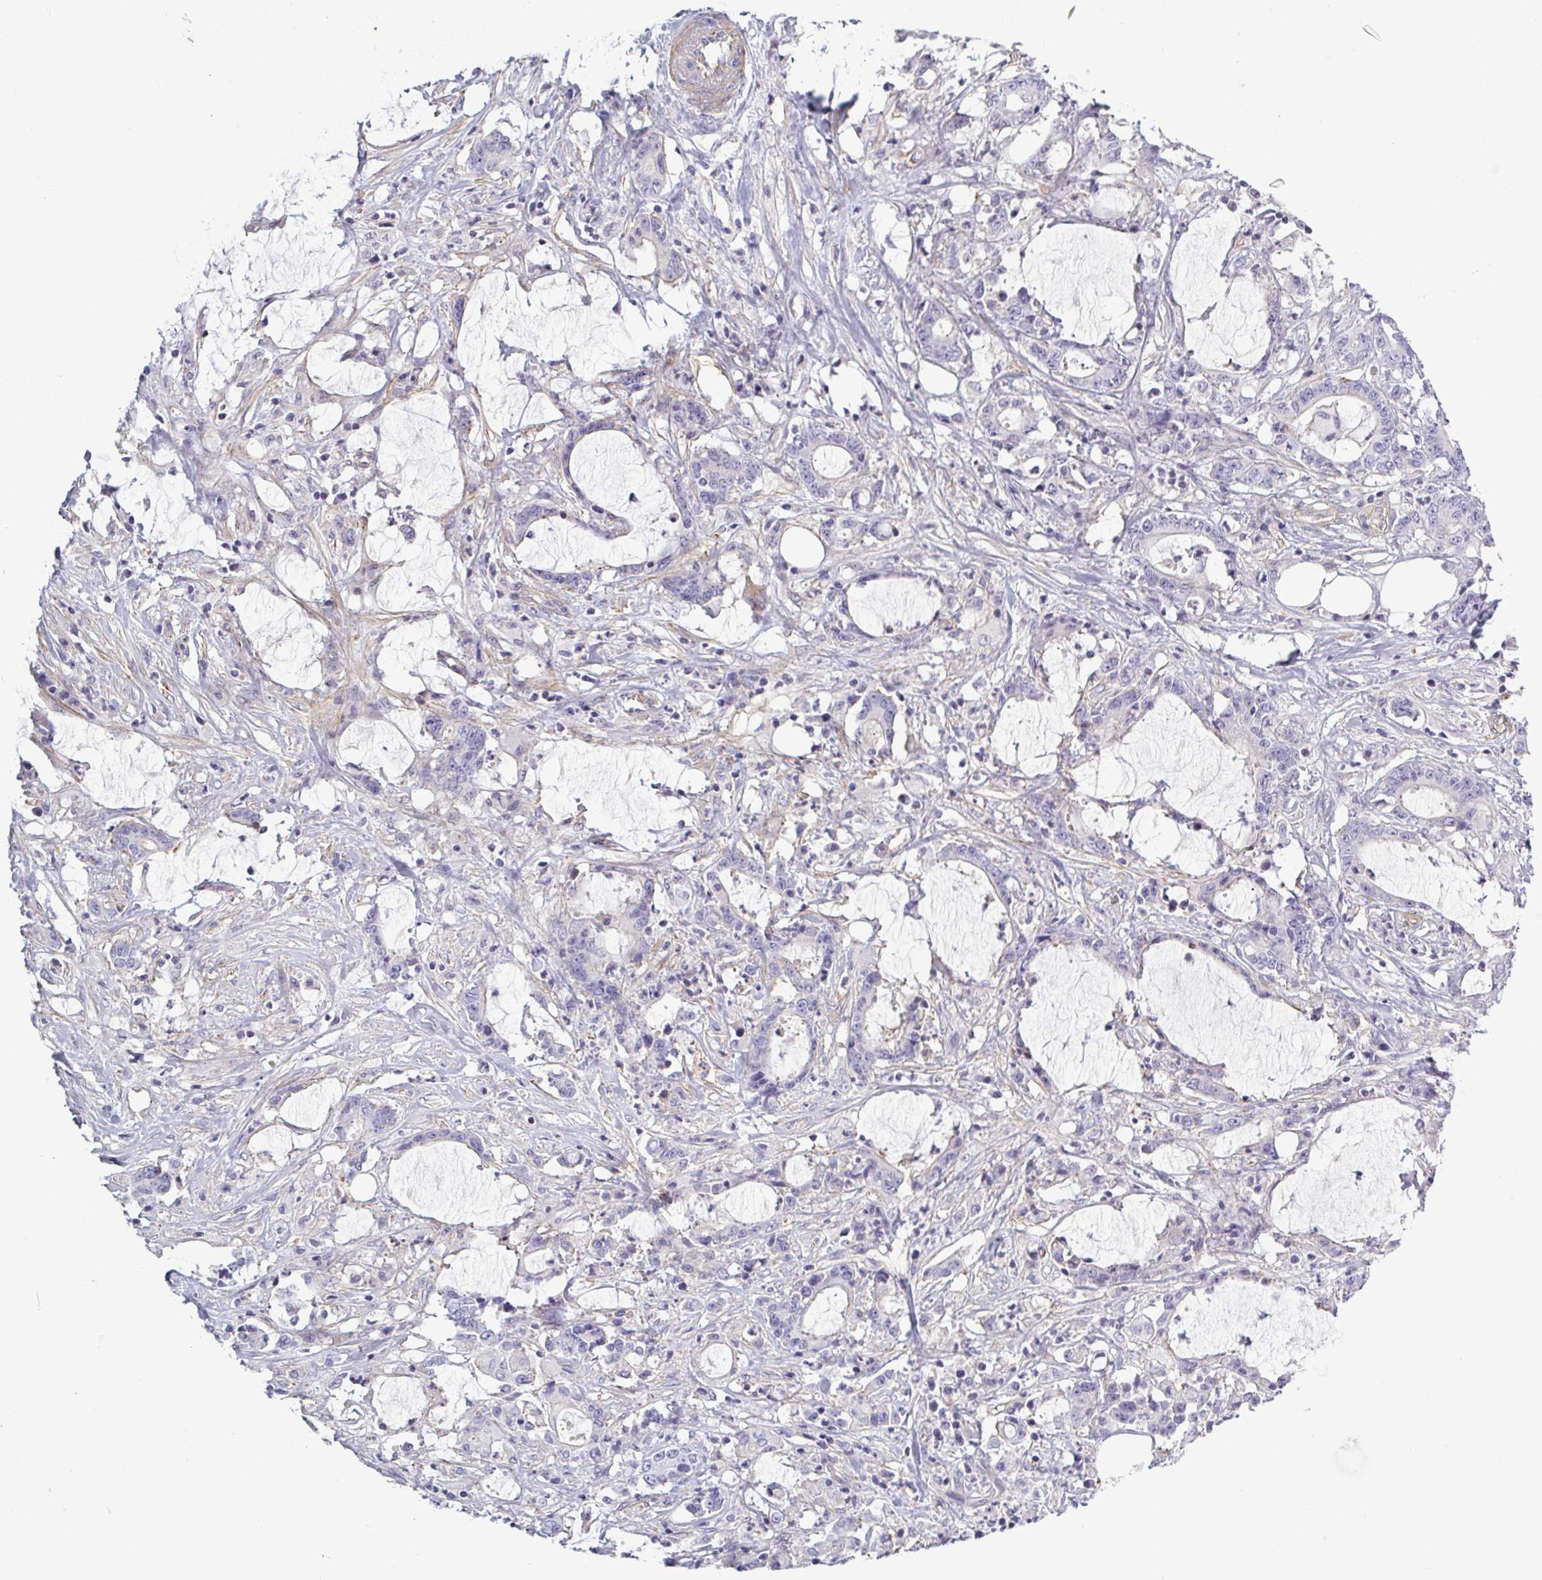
{"staining": {"intensity": "negative", "quantity": "none", "location": "none"}, "tissue": "stomach cancer", "cell_type": "Tumor cells", "image_type": "cancer", "snomed": [{"axis": "morphology", "description": "Adenocarcinoma, NOS"}, {"axis": "topography", "description": "Stomach, upper"}], "caption": "Immunohistochemistry (IHC) of stomach adenocarcinoma exhibits no expression in tumor cells.", "gene": "SHISA7", "patient": {"sex": "male", "age": 68}}